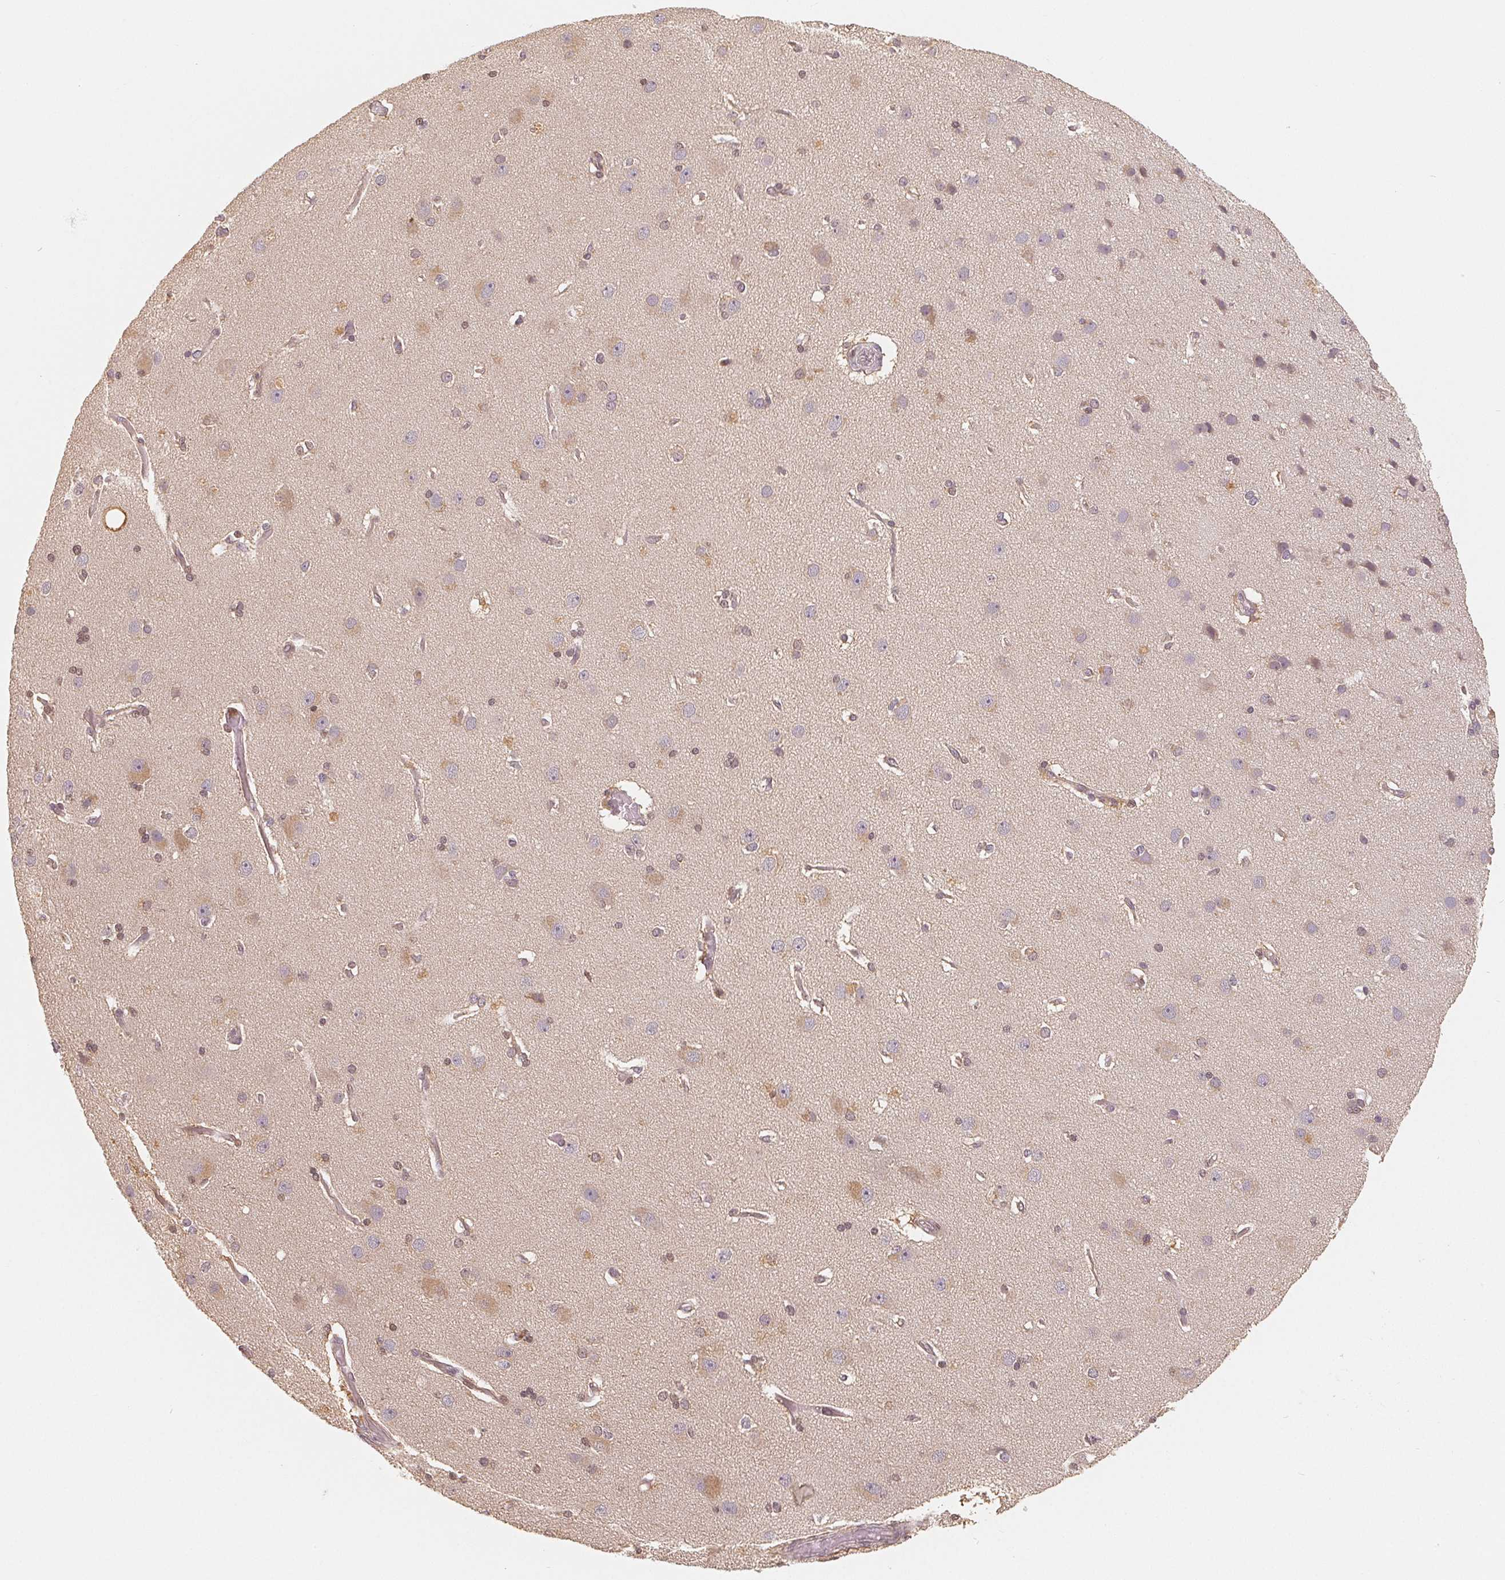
{"staining": {"intensity": "weak", "quantity": "25%-75%", "location": "nuclear"}, "tissue": "cerebral cortex", "cell_type": "Endothelial cells", "image_type": "normal", "snomed": [{"axis": "morphology", "description": "Normal tissue, NOS"}, {"axis": "morphology", "description": "Glioma, malignant, High grade"}, {"axis": "topography", "description": "Cerebral cortex"}], "caption": "IHC histopathology image of unremarkable cerebral cortex: human cerebral cortex stained using immunohistochemistry exhibits low levels of weak protein expression localized specifically in the nuclear of endothelial cells, appearing as a nuclear brown color.", "gene": "GUSB", "patient": {"sex": "male", "age": 71}}